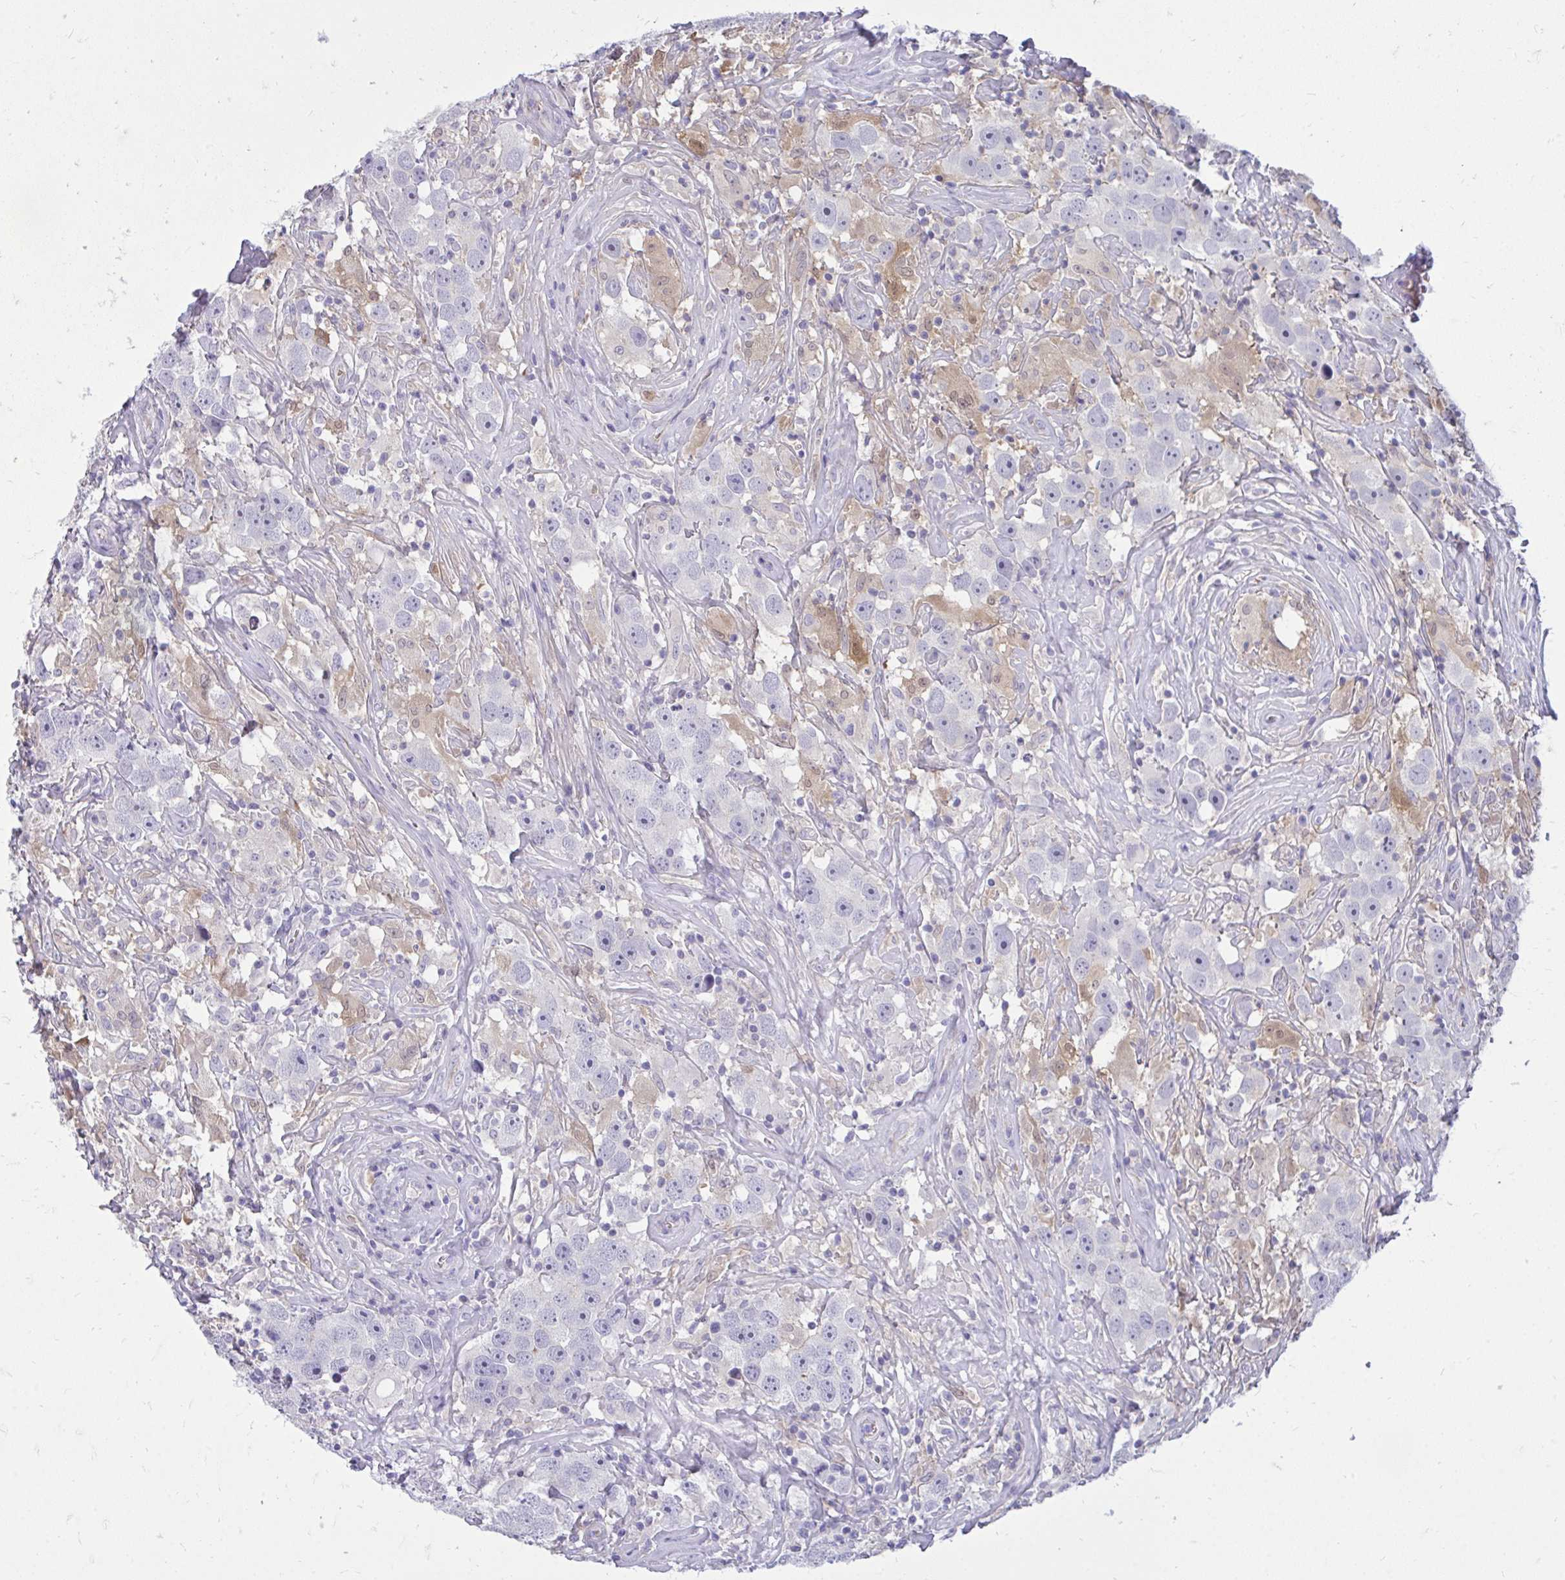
{"staining": {"intensity": "negative", "quantity": "none", "location": "none"}, "tissue": "testis cancer", "cell_type": "Tumor cells", "image_type": "cancer", "snomed": [{"axis": "morphology", "description": "Seminoma, NOS"}, {"axis": "topography", "description": "Testis"}], "caption": "IHC of human seminoma (testis) shows no positivity in tumor cells.", "gene": "FABP3", "patient": {"sex": "male", "age": 49}}